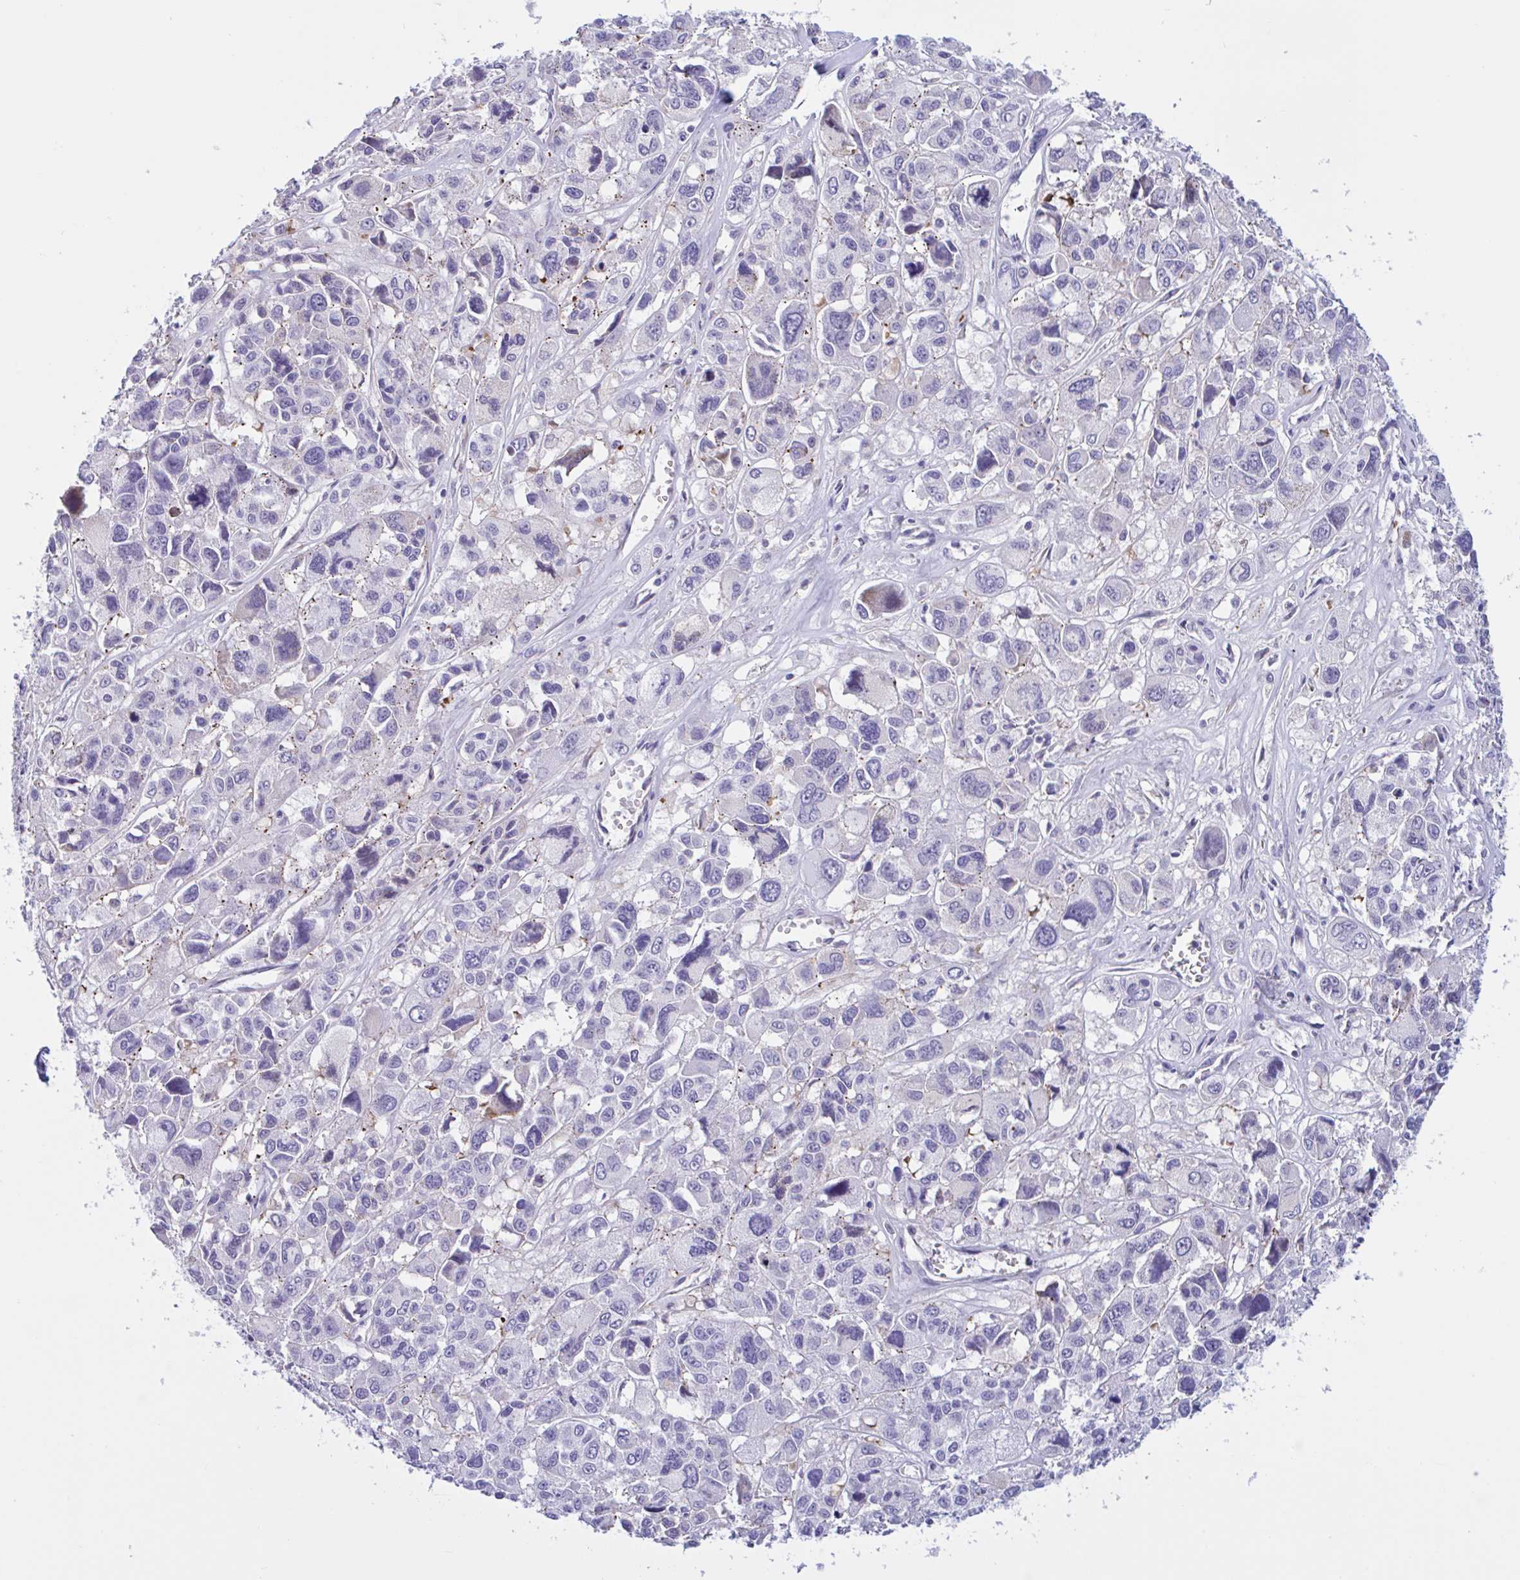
{"staining": {"intensity": "negative", "quantity": "none", "location": "none"}, "tissue": "melanoma", "cell_type": "Tumor cells", "image_type": "cancer", "snomed": [{"axis": "morphology", "description": "Malignant melanoma, NOS"}, {"axis": "topography", "description": "Skin"}], "caption": "A high-resolution image shows immunohistochemistry staining of melanoma, which demonstrates no significant expression in tumor cells. (DAB (3,3'-diaminobenzidine) IHC visualized using brightfield microscopy, high magnification).", "gene": "MS4A14", "patient": {"sex": "female", "age": 66}}